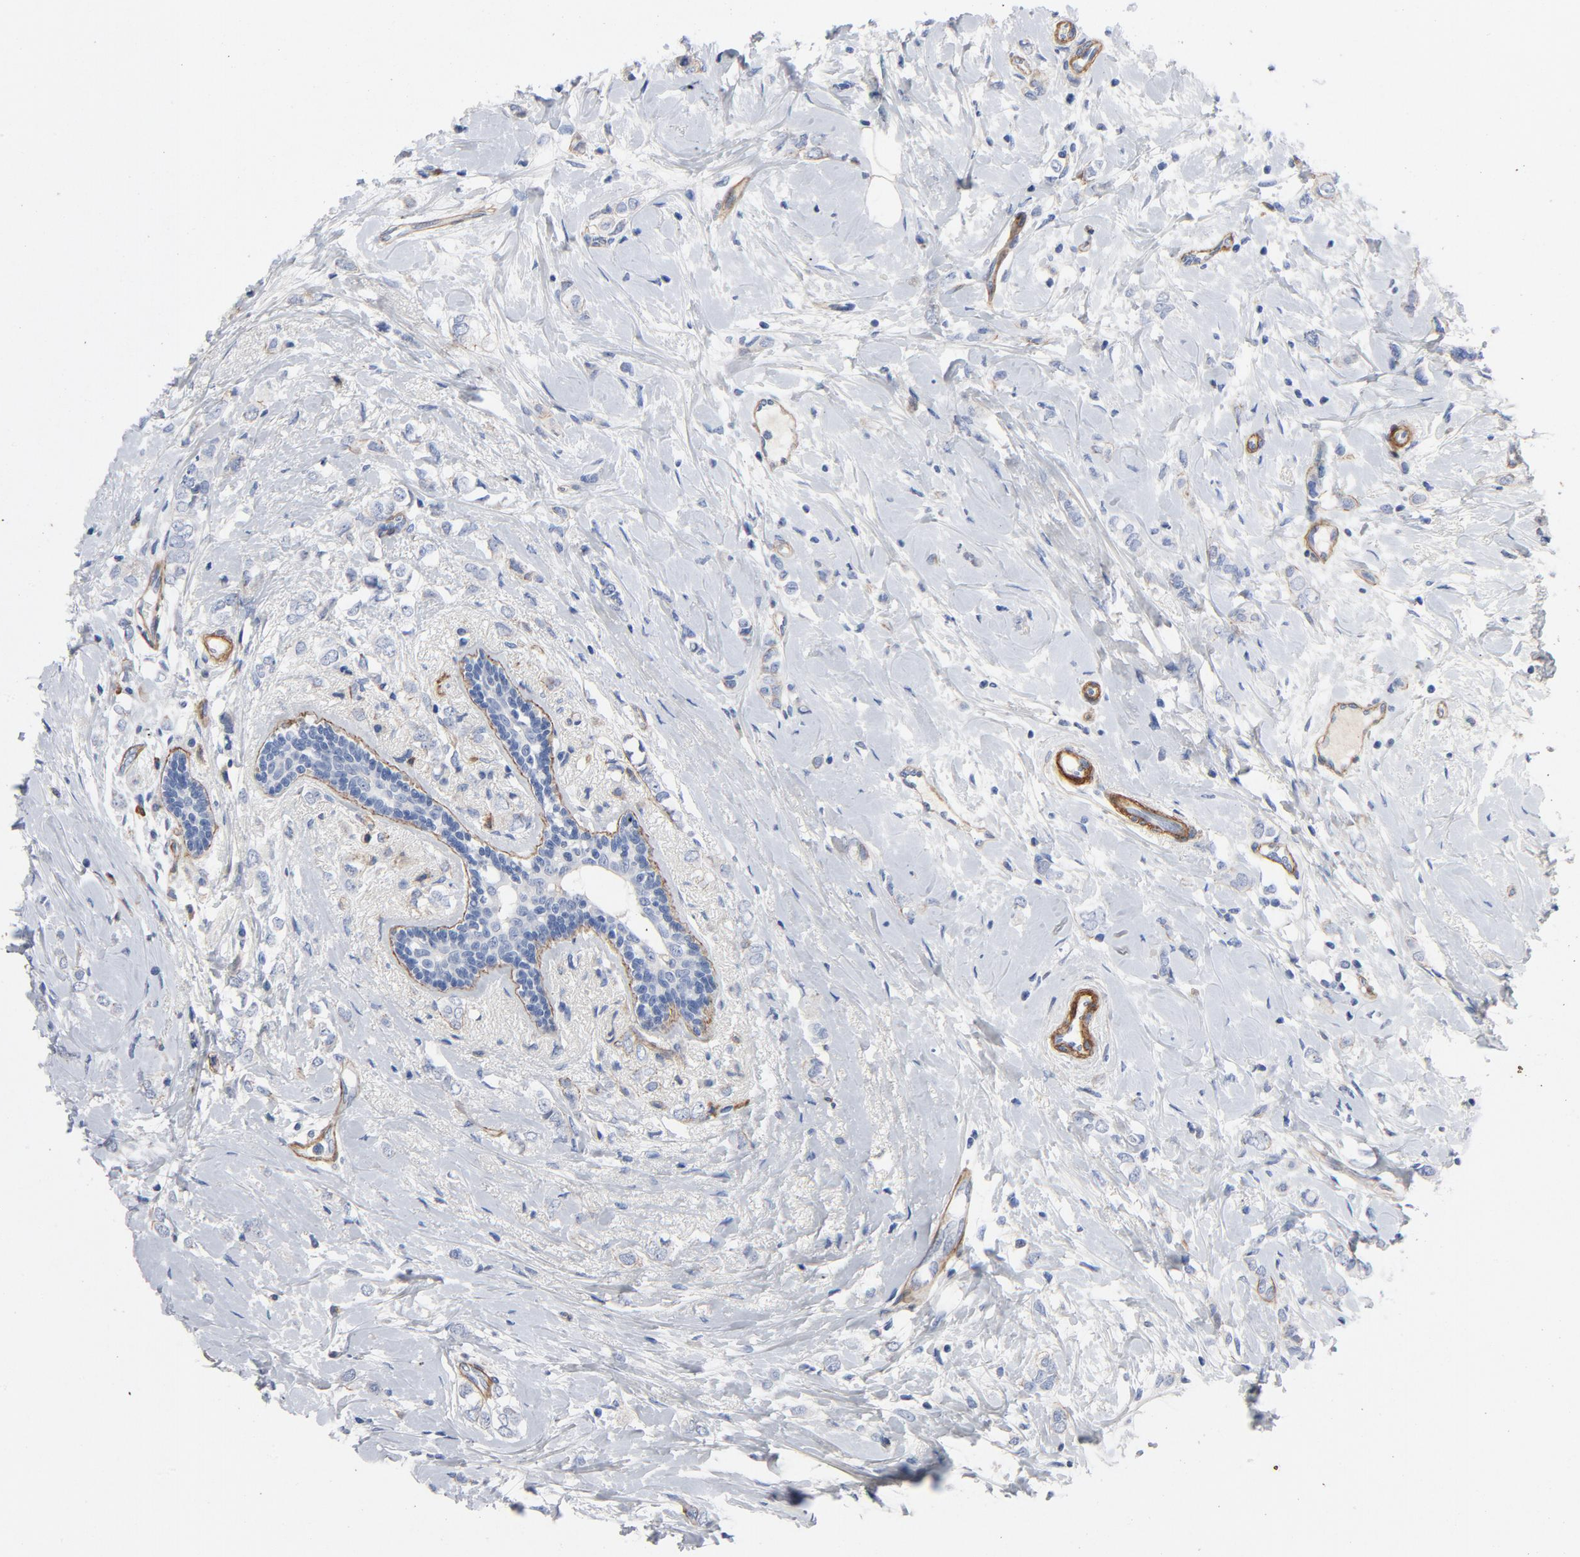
{"staining": {"intensity": "negative", "quantity": "none", "location": "none"}, "tissue": "breast cancer", "cell_type": "Tumor cells", "image_type": "cancer", "snomed": [{"axis": "morphology", "description": "Normal tissue, NOS"}, {"axis": "morphology", "description": "Lobular carcinoma"}, {"axis": "topography", "description": "Breast"}], "caption": "High magnification brightfield microscopy of lobular carcinoma (breast) stained with DAB (brown) and counterstained with hematoxylin (blue): tumor cells show no significant positivity.", "gene": "LAMC1", "patient": {"sex": "female", "age": 47}}